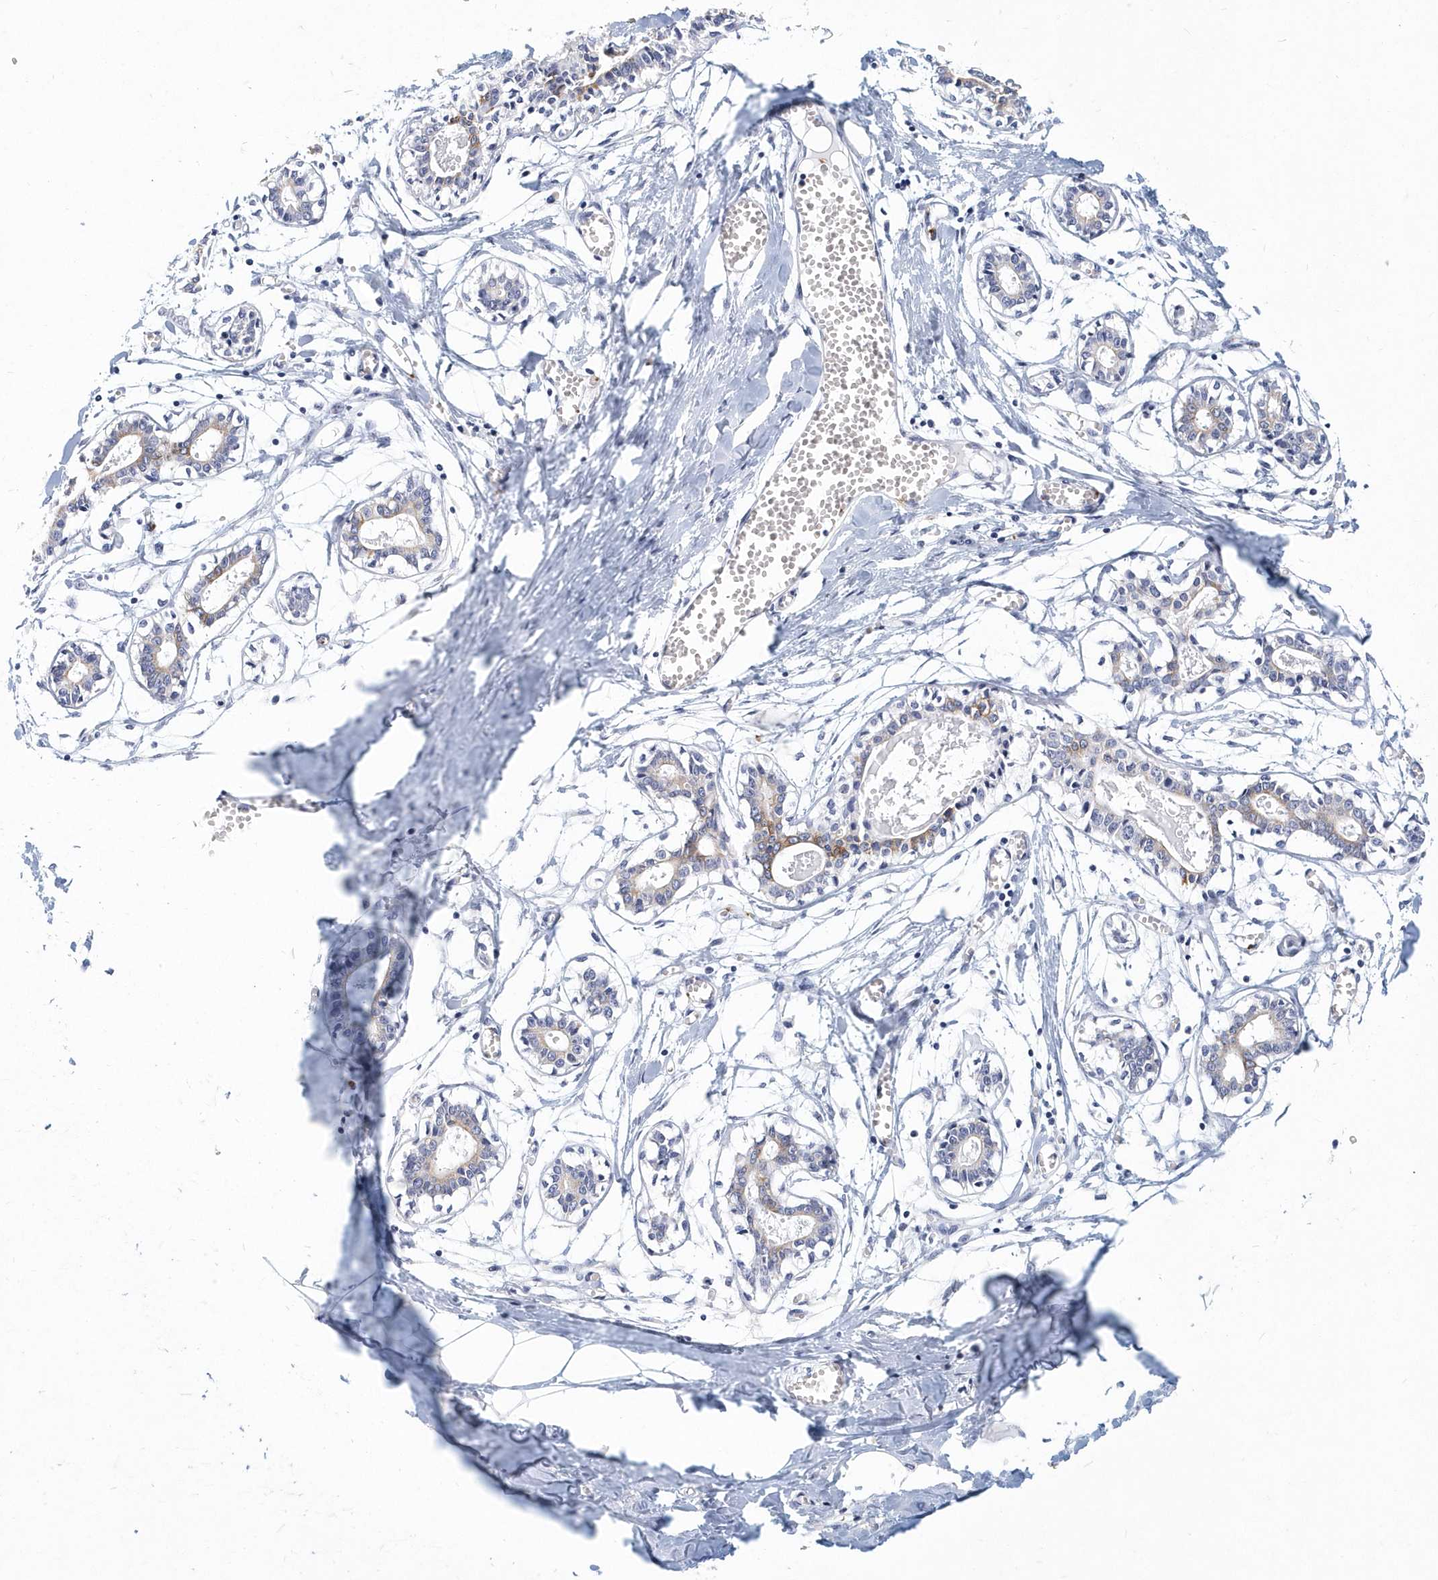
{"staining": {"intensity": "moderate", "quantity": "<25%", "location": "cytoplasmic/membranous"}, "tissue": "breast", "cell_type": "Glandular cells", "image_type": "normal", "snomed": [{"axis": "morphology", "description": "Normal tissue, NOS"}, {"axis": "topography", "description": "Breast"}], "caption": "Brown immunohistochemical staining in normal breast demonstrates moderate cytoplasmic/membranous staining in approximately <25% of glandular cells. The protein is shown in brown color, while the nuclei are stained blue.", "gene": "ITGA2B", "patient": {"sex": "female", "age": 27}}